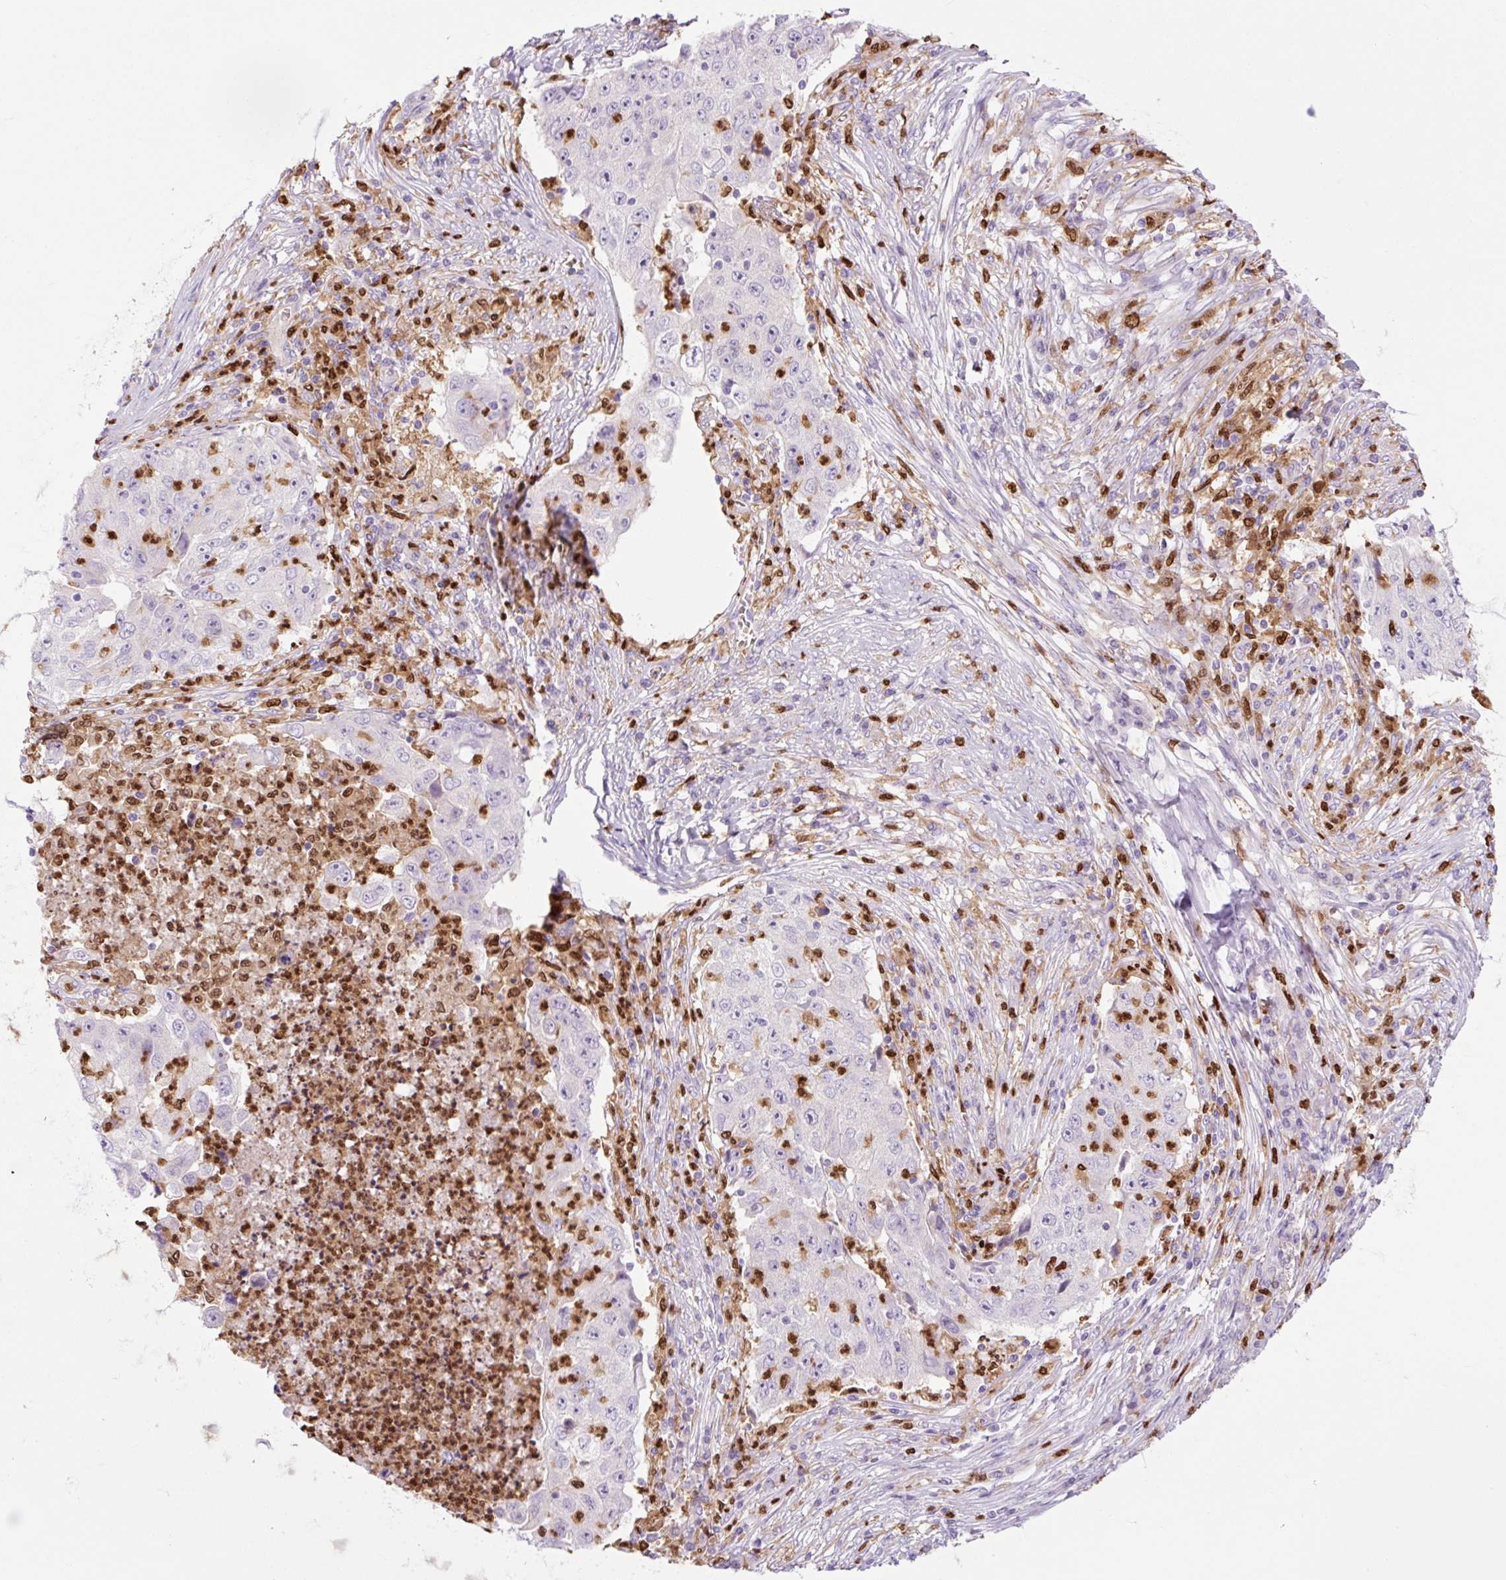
{"staining": {"intensity": "negative", "quantity": "none", "location": "none"}, "tissue": "lung cancer", "cell_type": "Tumor cells", "image_type": "cancer", "snomed": [{"axis": "morphology", "description": "Squamous cell carcinoma, NOS"}, {"axis": "topography", "description": "Lung"}], "caption": "Immunohistochemistry of human squamous cell carcinoma (lung) shows no expression in tumor cells. (DAB immunohistochemistry, high magnification).", "gene": "SPI1", "patient": {"sex": "male", "age": 64}}